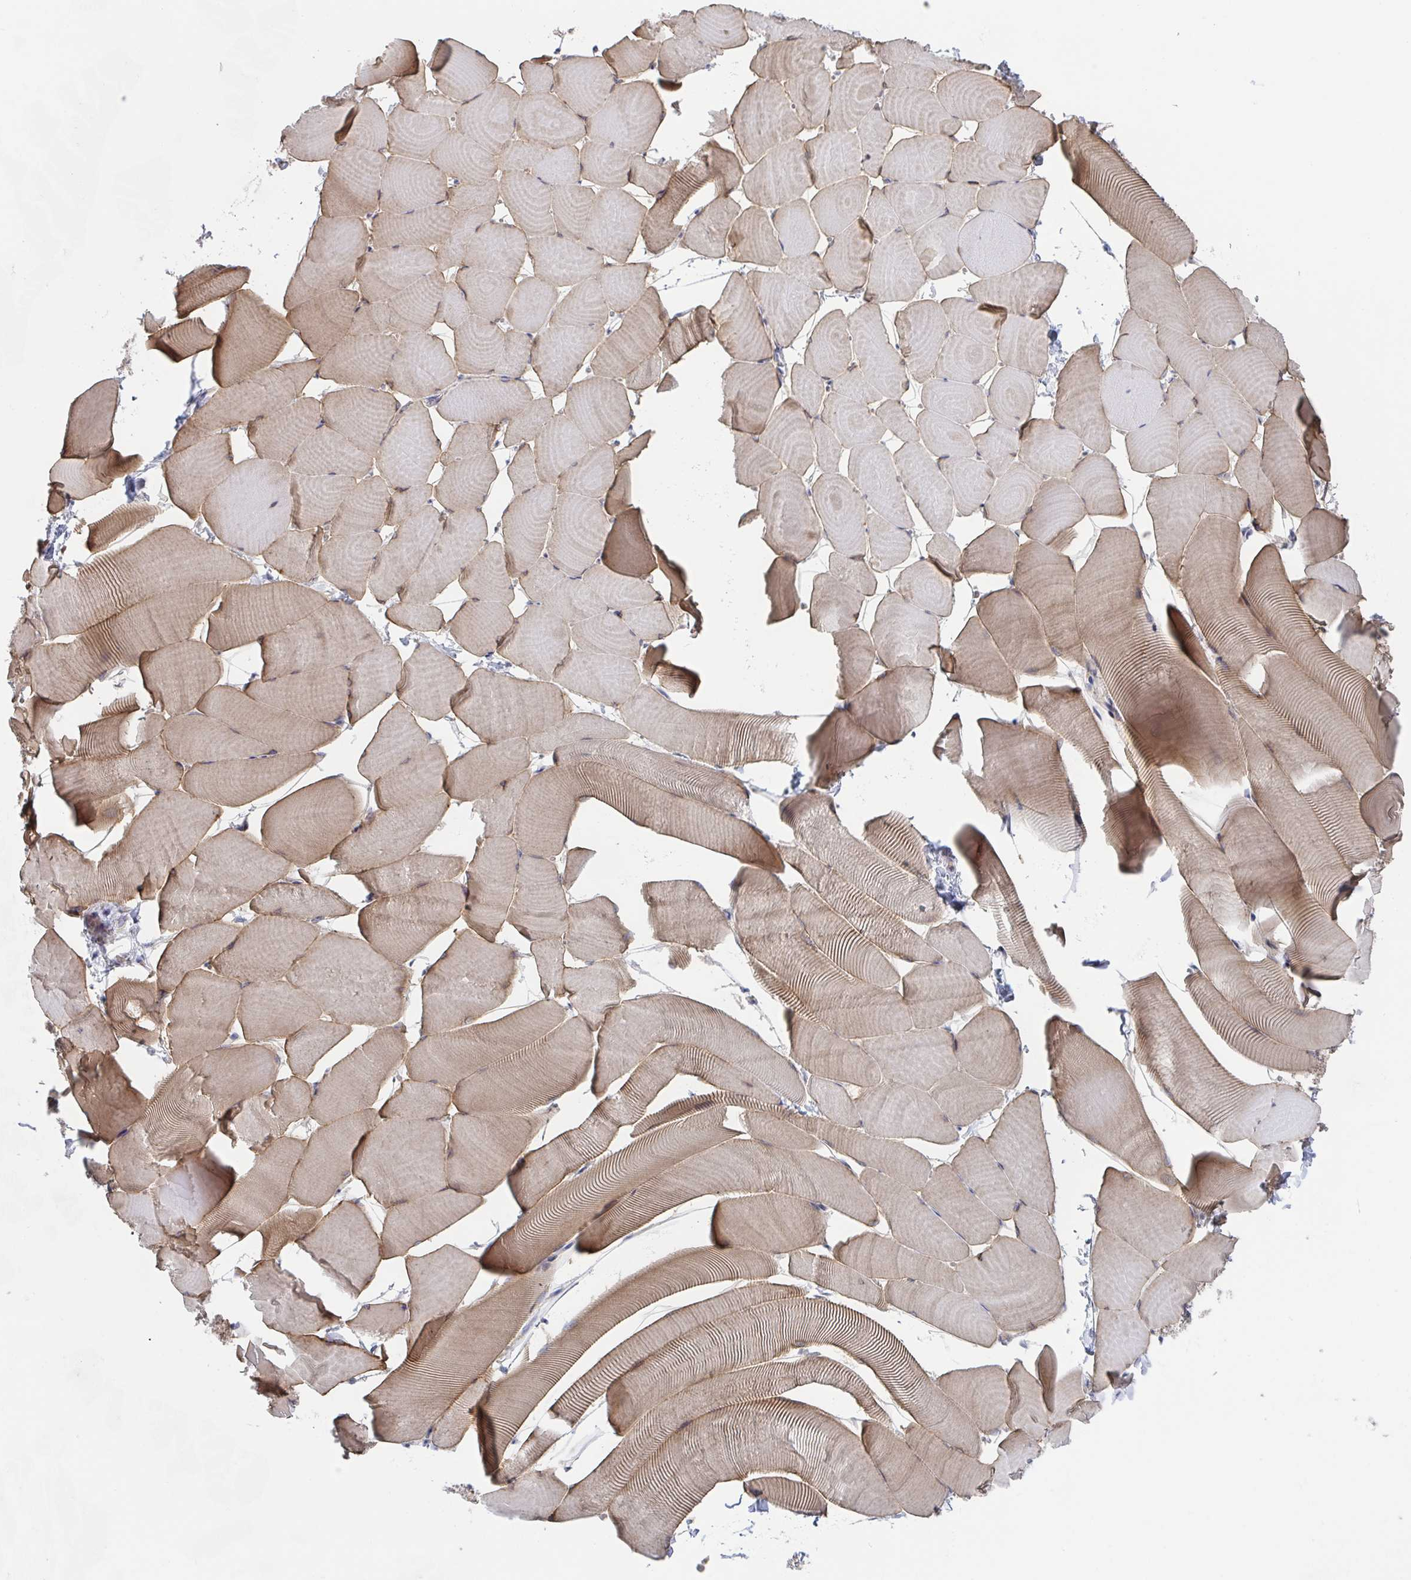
{"staining": {"intensity": "weak", "quantity": "25%-75%", "location": "cytoplasmic/membranous"}, "tissue": "skeletal muscle", "cell_type": "Myocytes", "image_type": "normal", "snomed": [{"axis": "morphology", "description": "Normal tissue, NOS"}, {"axis": "topography", "description": "Skeletal muscle"}], "caption": "Myocytes display low levels of weak cytoplasmic/membranous expression in approximately 25%-75% of cells in normal skeletal muscle. The protein is stained brown, and the nuclei are stained in blue (DAB IHC with brightfield microscopy, high magnification).", "gene": "FJX1", "patient": {"sex": "male", "age": 25}}